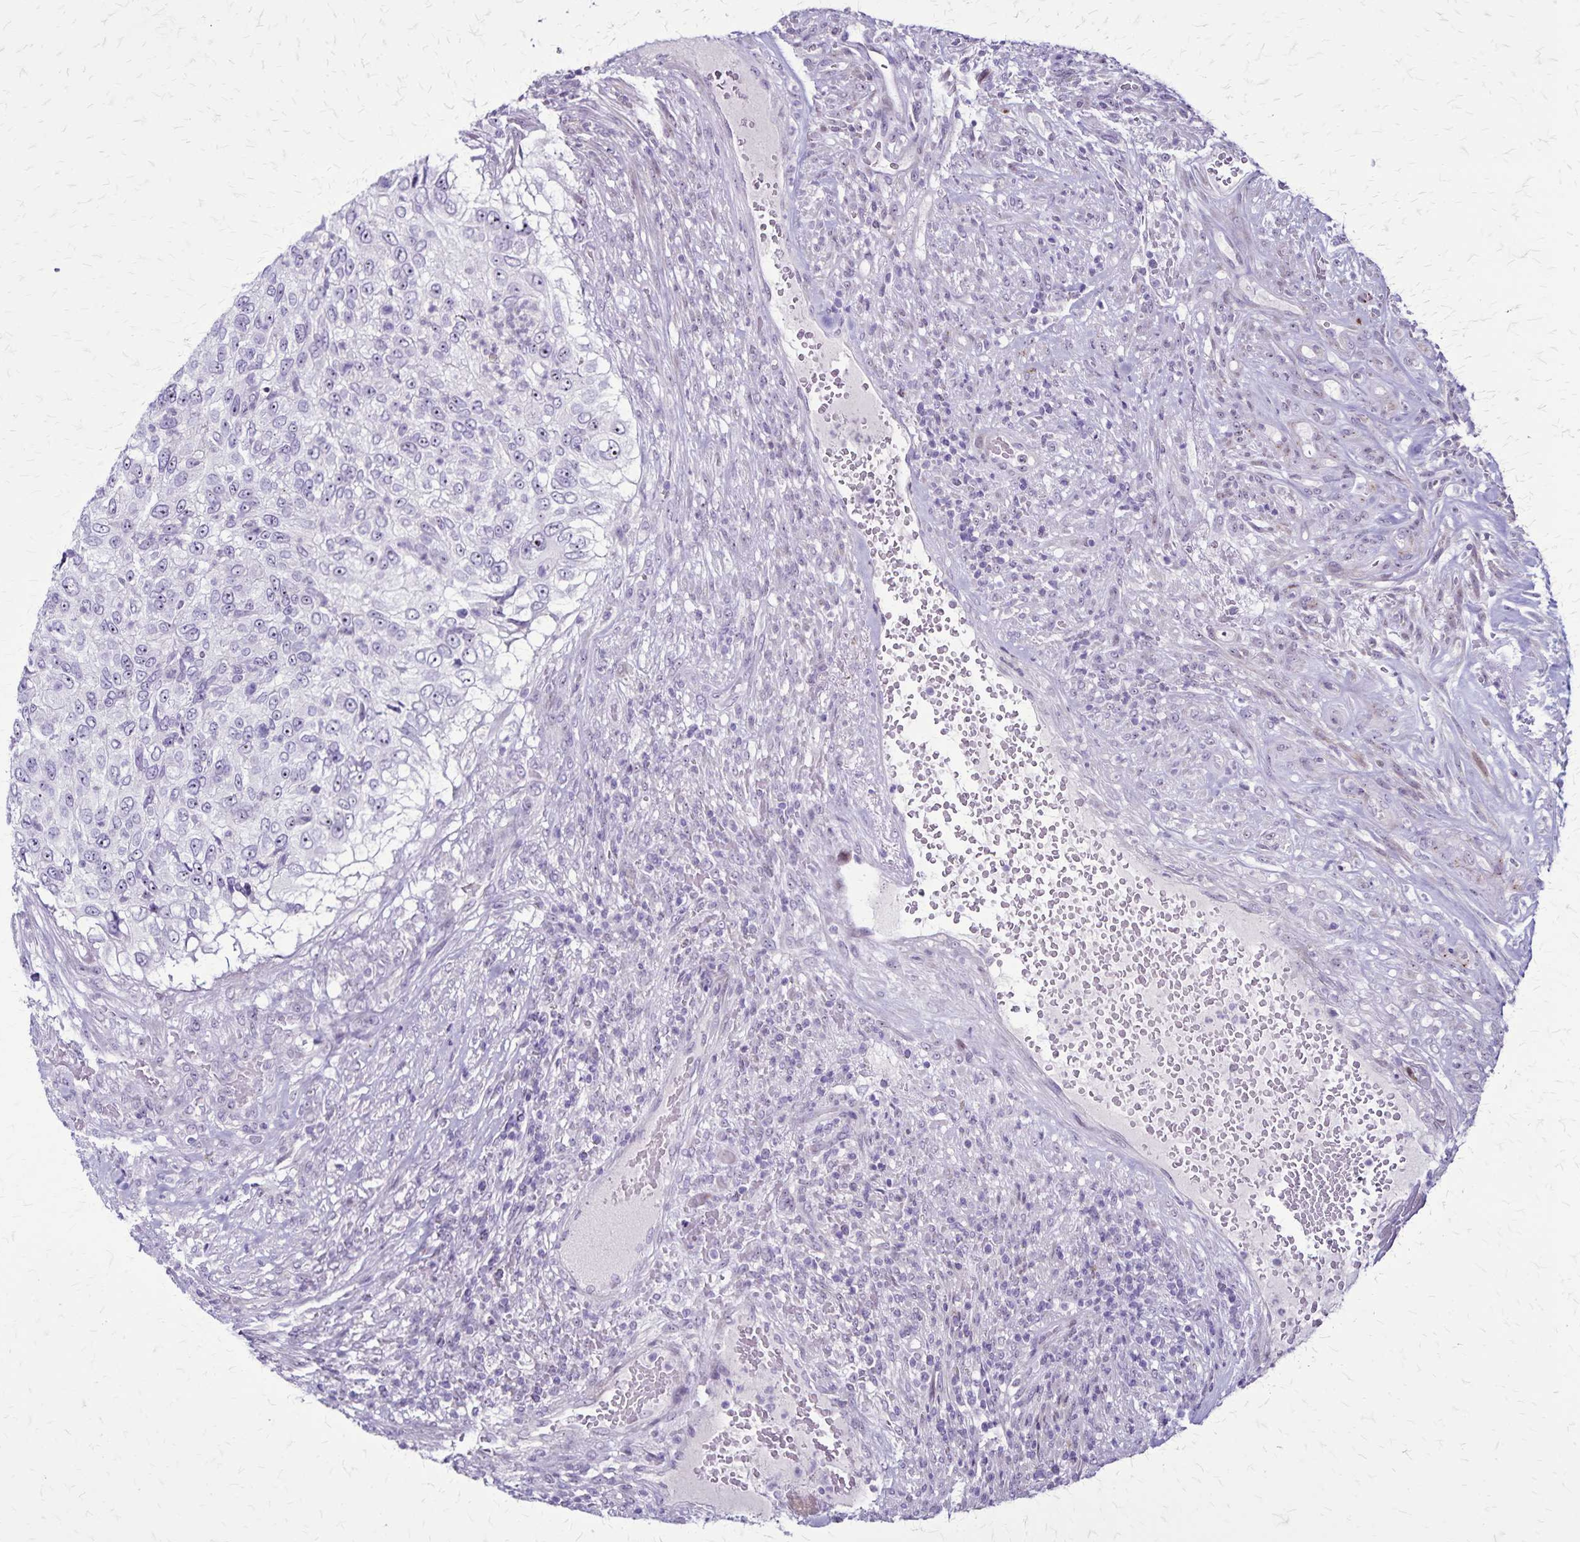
{"staining": {"intensity": "negative", "quantity": "none", "location": "none"}, "tissue": "urothelial cancer", "cell_type": "Tumor cells", "image_type": "cancer", "snomed": [{"axis": "morphology", "description": "Urothelial carcinoma, High grade"}, {"axis": "topography", "description": "Urinary bladder"}], "caption": "A micrograph of human urothelial cancer is negative for staining in tumor cells.", "gene": "OR51B5", "patient": {"sex": "female", "age": 60}}